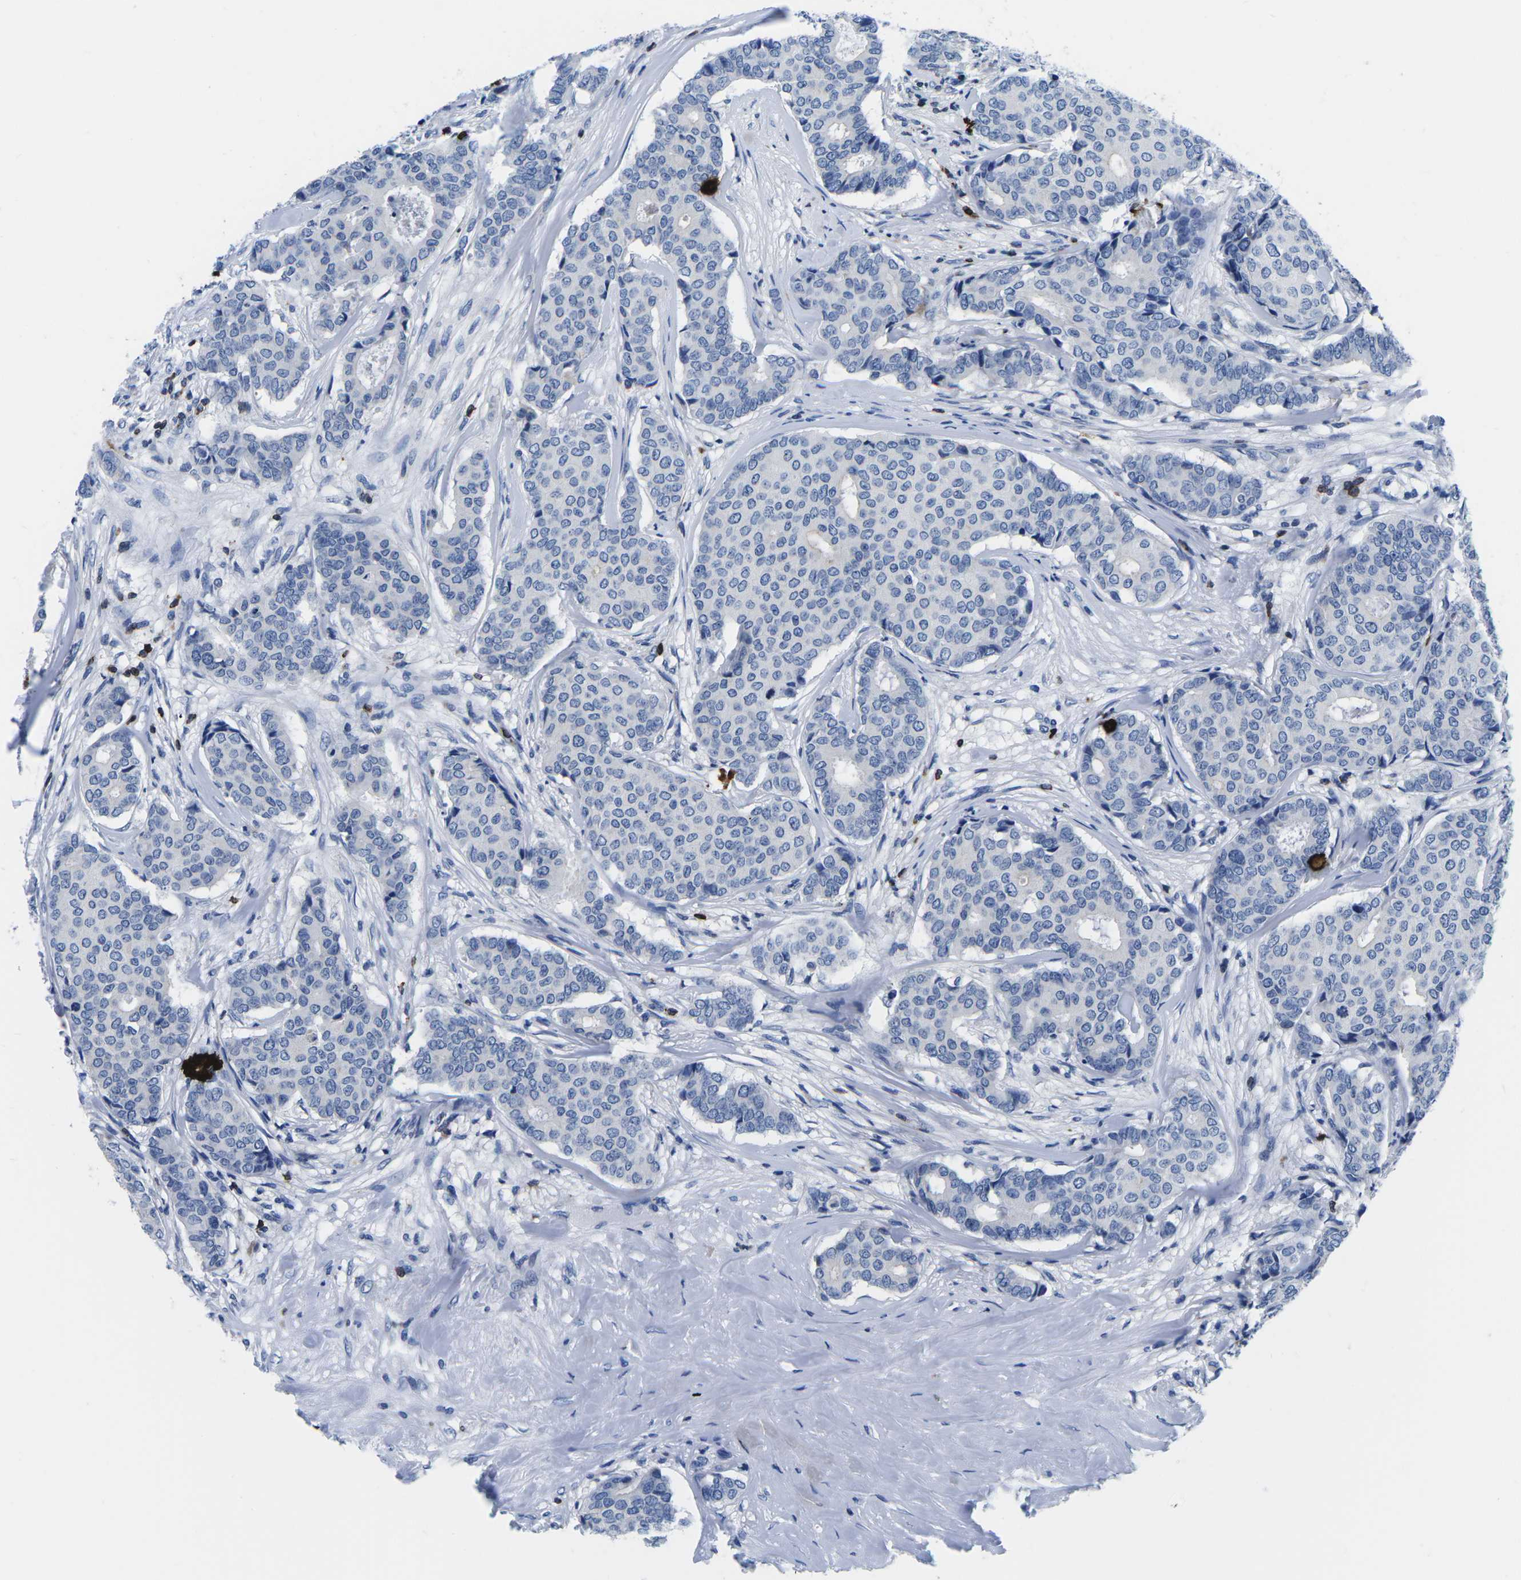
{"staining": {"intensity": "negative", "quantity": "none", "location": "none"}, "tissue": "breast cancer", "cell_type": "Tumor cells", "image_type": "cancer", "snomed": [{"axis": "morphology", "description": "Duct carcinoma"}, {"axis": "topography", "description": "Breast"}], "caption": "Immunohistochemistry of invasive ductal carcinoma (breast) shows no positivity in tumor cells.", "gene": "CTSW", "patient": {"sex": "female", "age": 75}}